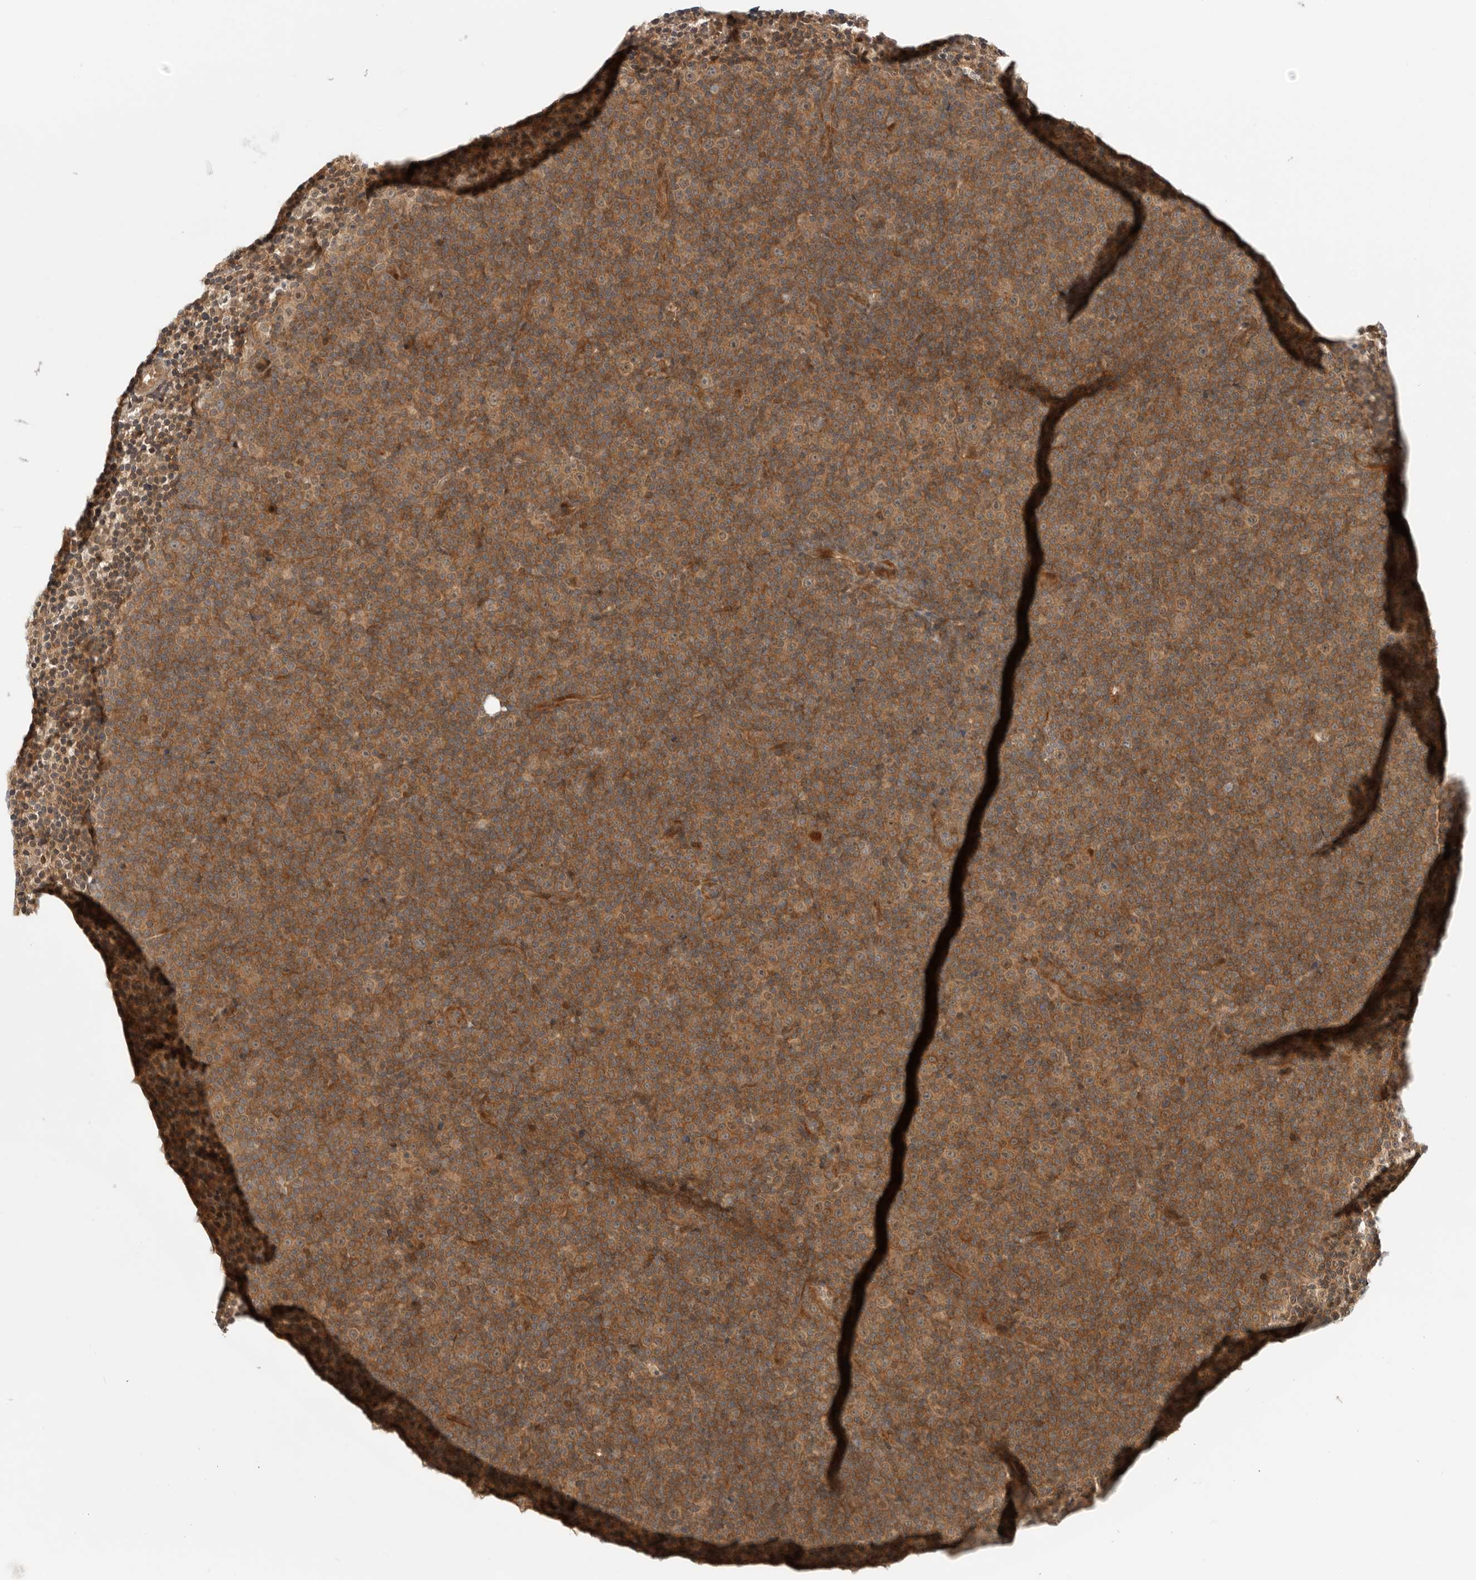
{"staining": {"intensity": "strong", "quantity": ">75%", "location": "cytoplasmic/membranous"}, "tissue": "lymphoma", "cell_type": "Tumor cells", "image_type": "cancer", "snomed": [{"axis": "morphology", "description": "Malignant lymphoma, non-Hodgkin's type, Low grade"}, {"axis": "topography", "description": "Lymph node"}], "caption": "Immunohistochemical staining of human lymphoma displays high levels of strong cytoplasmic/membranous protein staining in approximately >75% of tumor cells.", "gene": "DCAF8", "patient": {"sex": "female", "age": 67}}